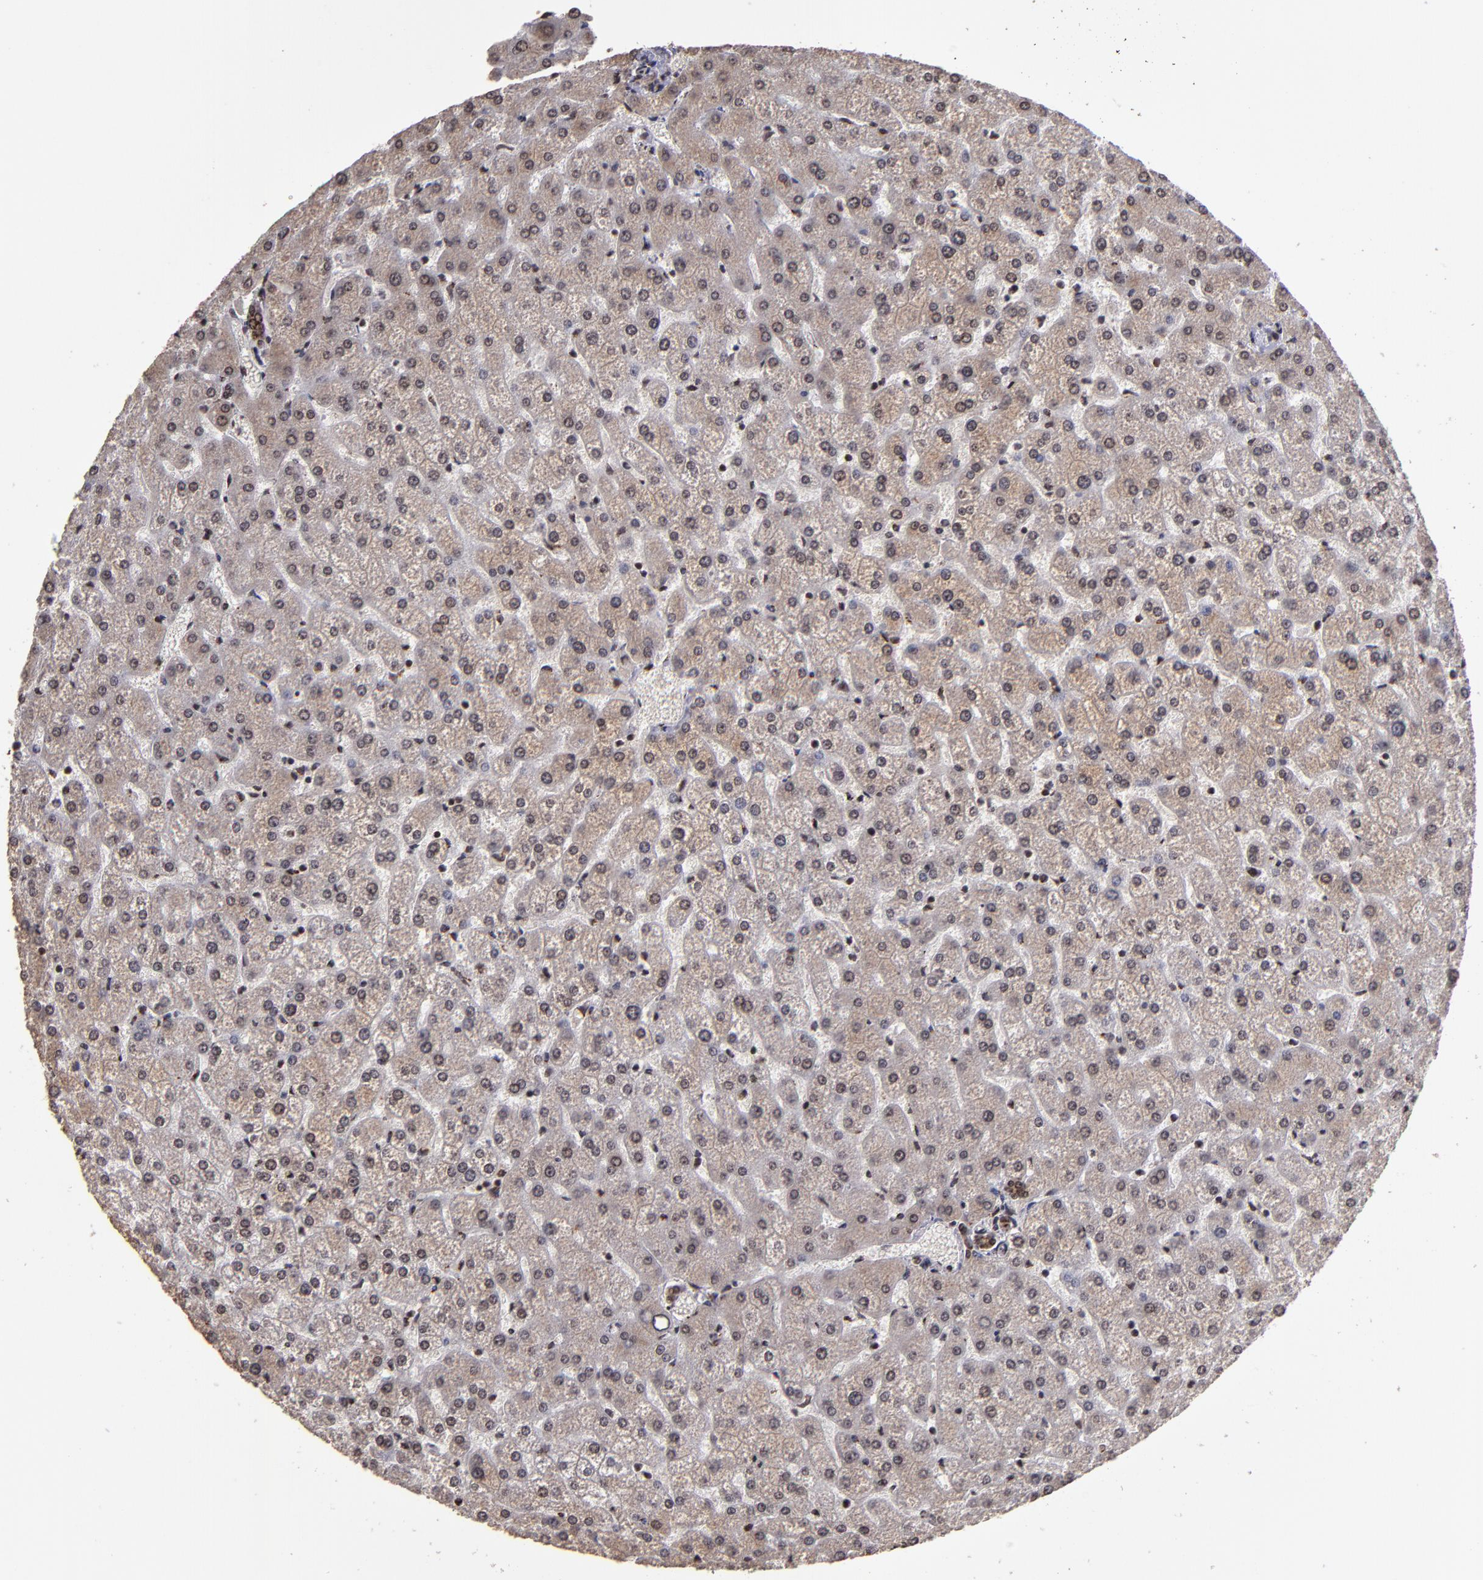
{"staining": {"intensity": "strong", "quantity": ">75%", "location": "cytoplasmic/membranous,nuclear"}, "tissue": "liver", "cell_type": "Cholangiocytes", "image_type": "normal", "snomed": [{"axis": "morphology", "description": "Normal tissue, NOS"}, {"axis": "topography", "description": "Liver"}], "caption": "Protein staining demonstrates strong cytoplasmic/membranous,nuclear expression in approximately >75% of cholangiocytes in unremarkable liver. (brown staining indicates protein expression, while blue staining denotes nuclei).", "gene": "CSDC2", "patient": {"sex": "female", "age": 32}}